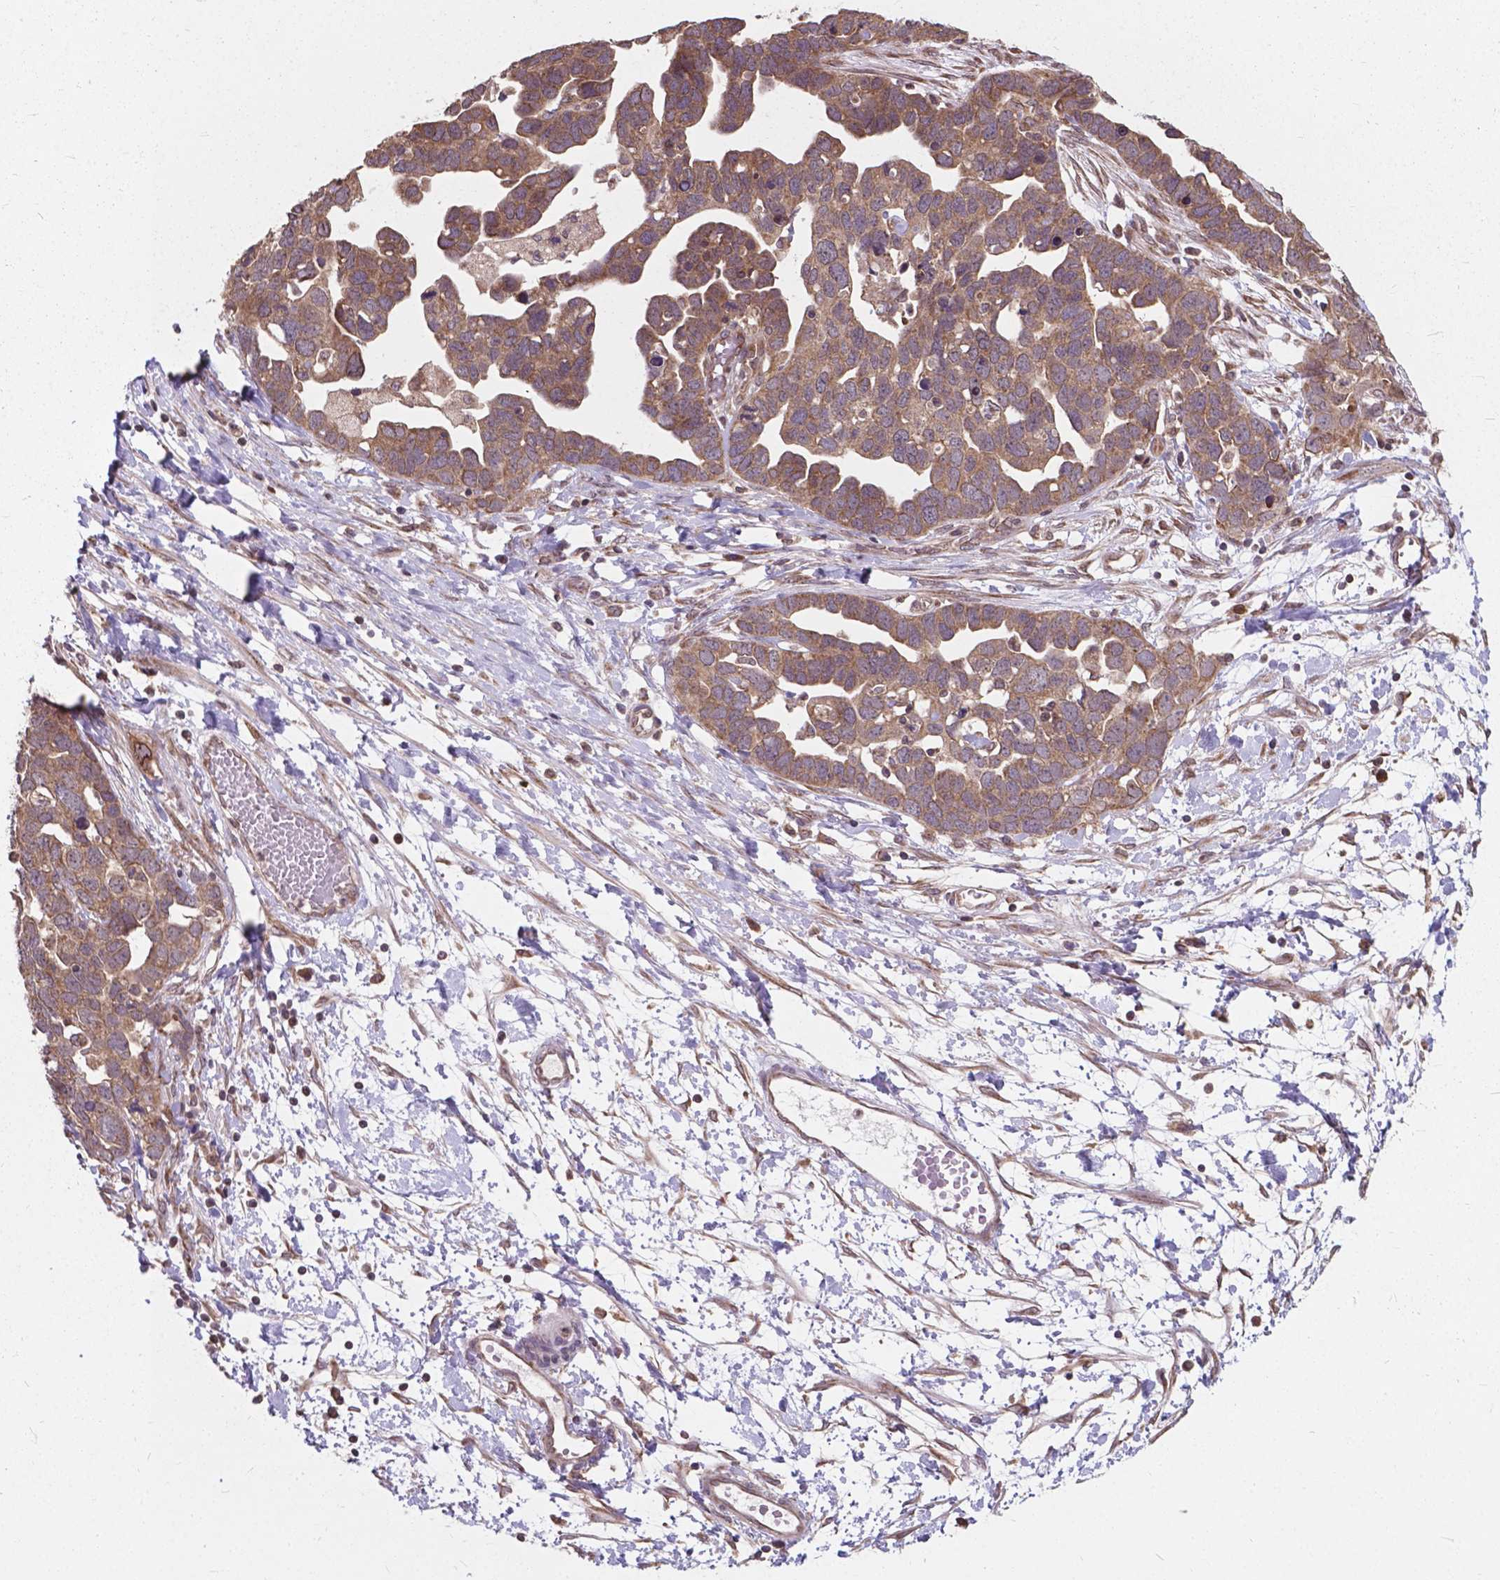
{"staining": {"intensity": "weak", "quantity": ">75%", "location": "cytoplasmic/membranous"}, "tissue": "ovarian cancer", "cell_type": "Tumor cells", "image_type": "cancer", "snomed": [{"axis": "morphology", "description": "Cystadenocarcinoma, serous, NOS"}, {"axis": "topography", "description": "Ovary"}], "caption": "This is an image of immunohistochemistry (IHC) staining of serous cystadenocarcinoma (ovarian), which shows weak staining in the cytoplasmic/membranous of tumor cells.", "gene": "MRPL33", "patient": {"sex": "female", "age": 54}}